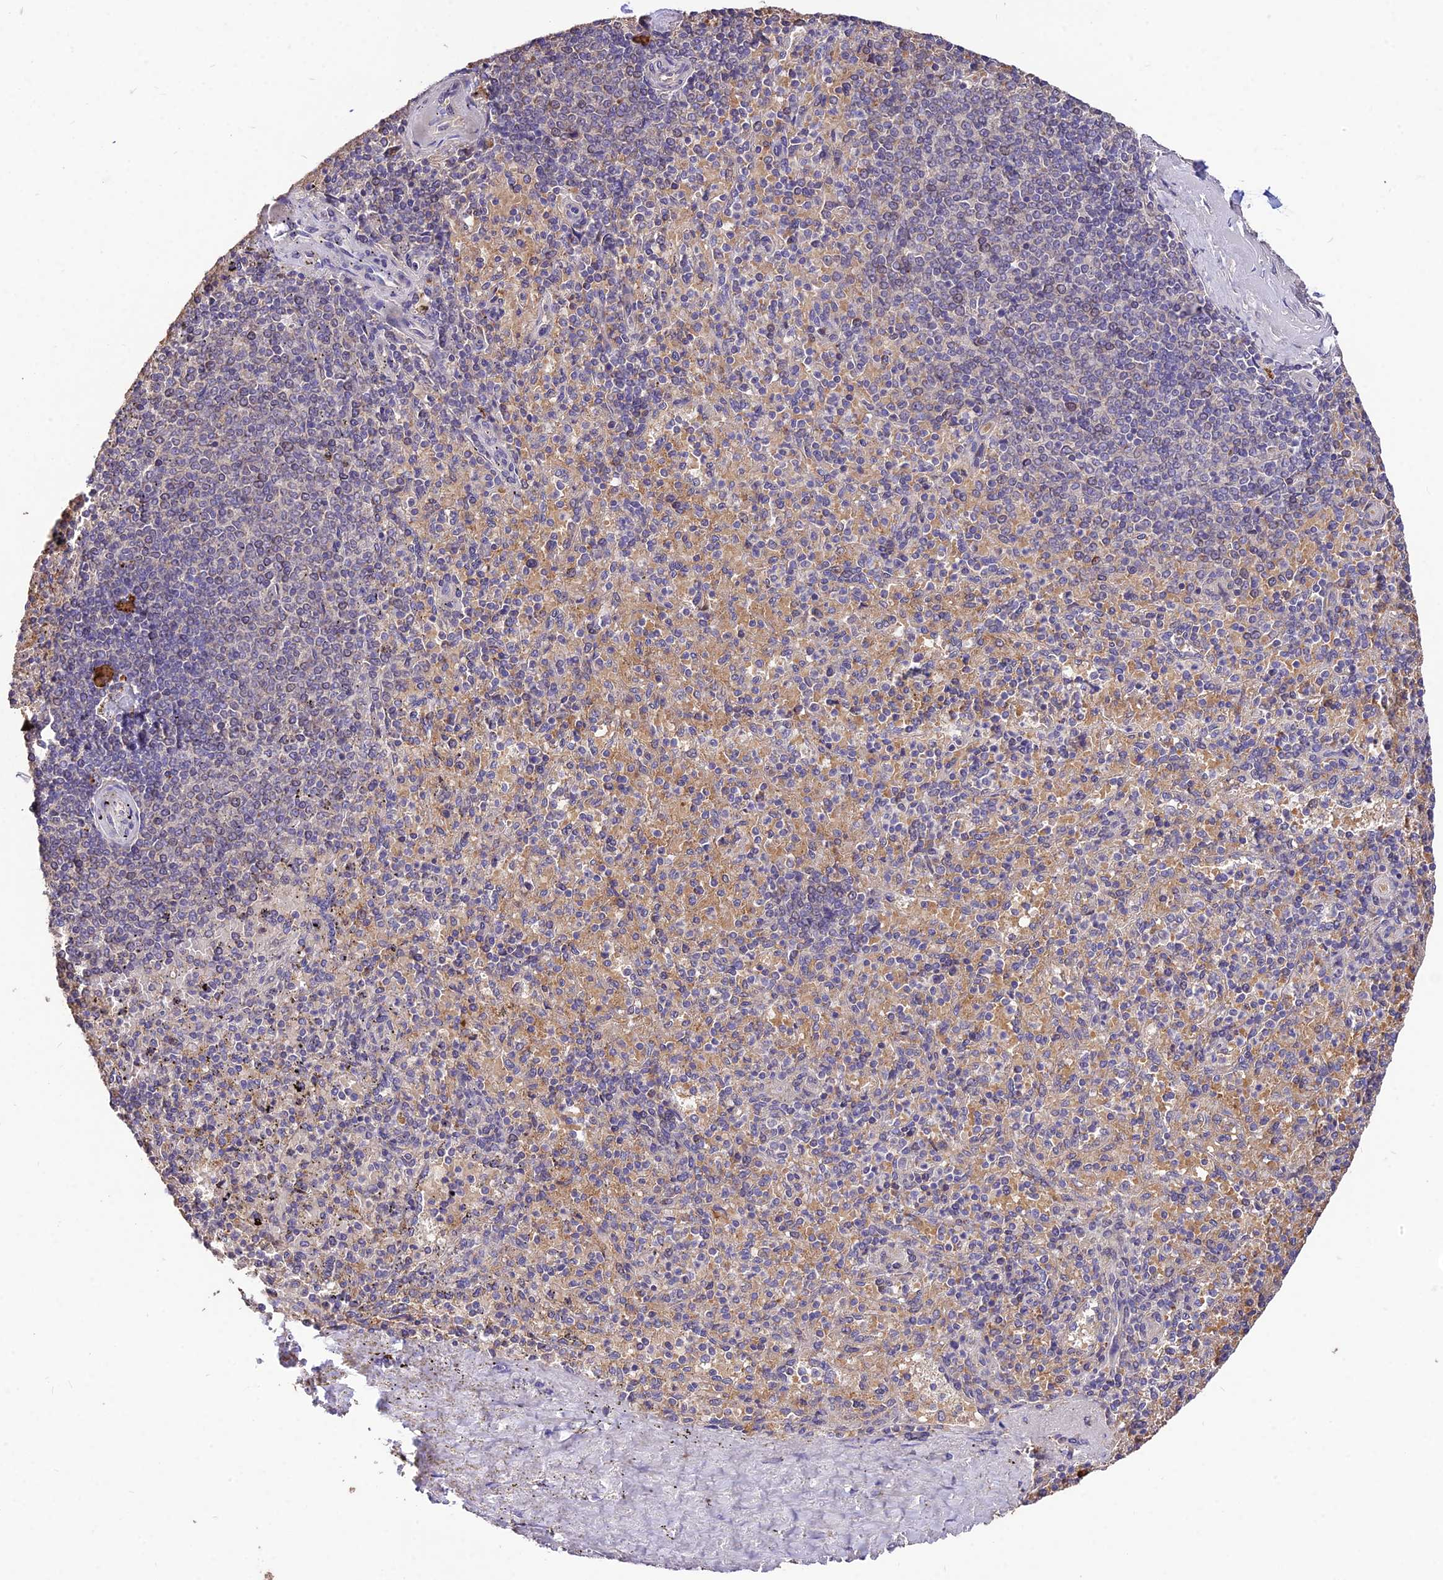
{"staining": {"intensity": "moderate", "quantity": "<25%", "location": "cytoplasmic/membranous"}, "tissue": "spleen", "cell_type": "Cells in red pulp", "image_type": "normal", "snomed": [{"axis": "morphology", "description": "Normal tissue, NOS"}, {"axis": "topography", "description": "Spleen"}], "caption": "A brown stain labels moderate cytoplasmic/membranous staining of a protein in cells in red pulp of benign human spleen. The staining was performed using DAB to visualize the protein expression in brown, while the nuclei were stained in blue with hematoxylin (Magnification: 20x).", "gene": "SDHD", "patient": {"sex": "male", "age": 82}}